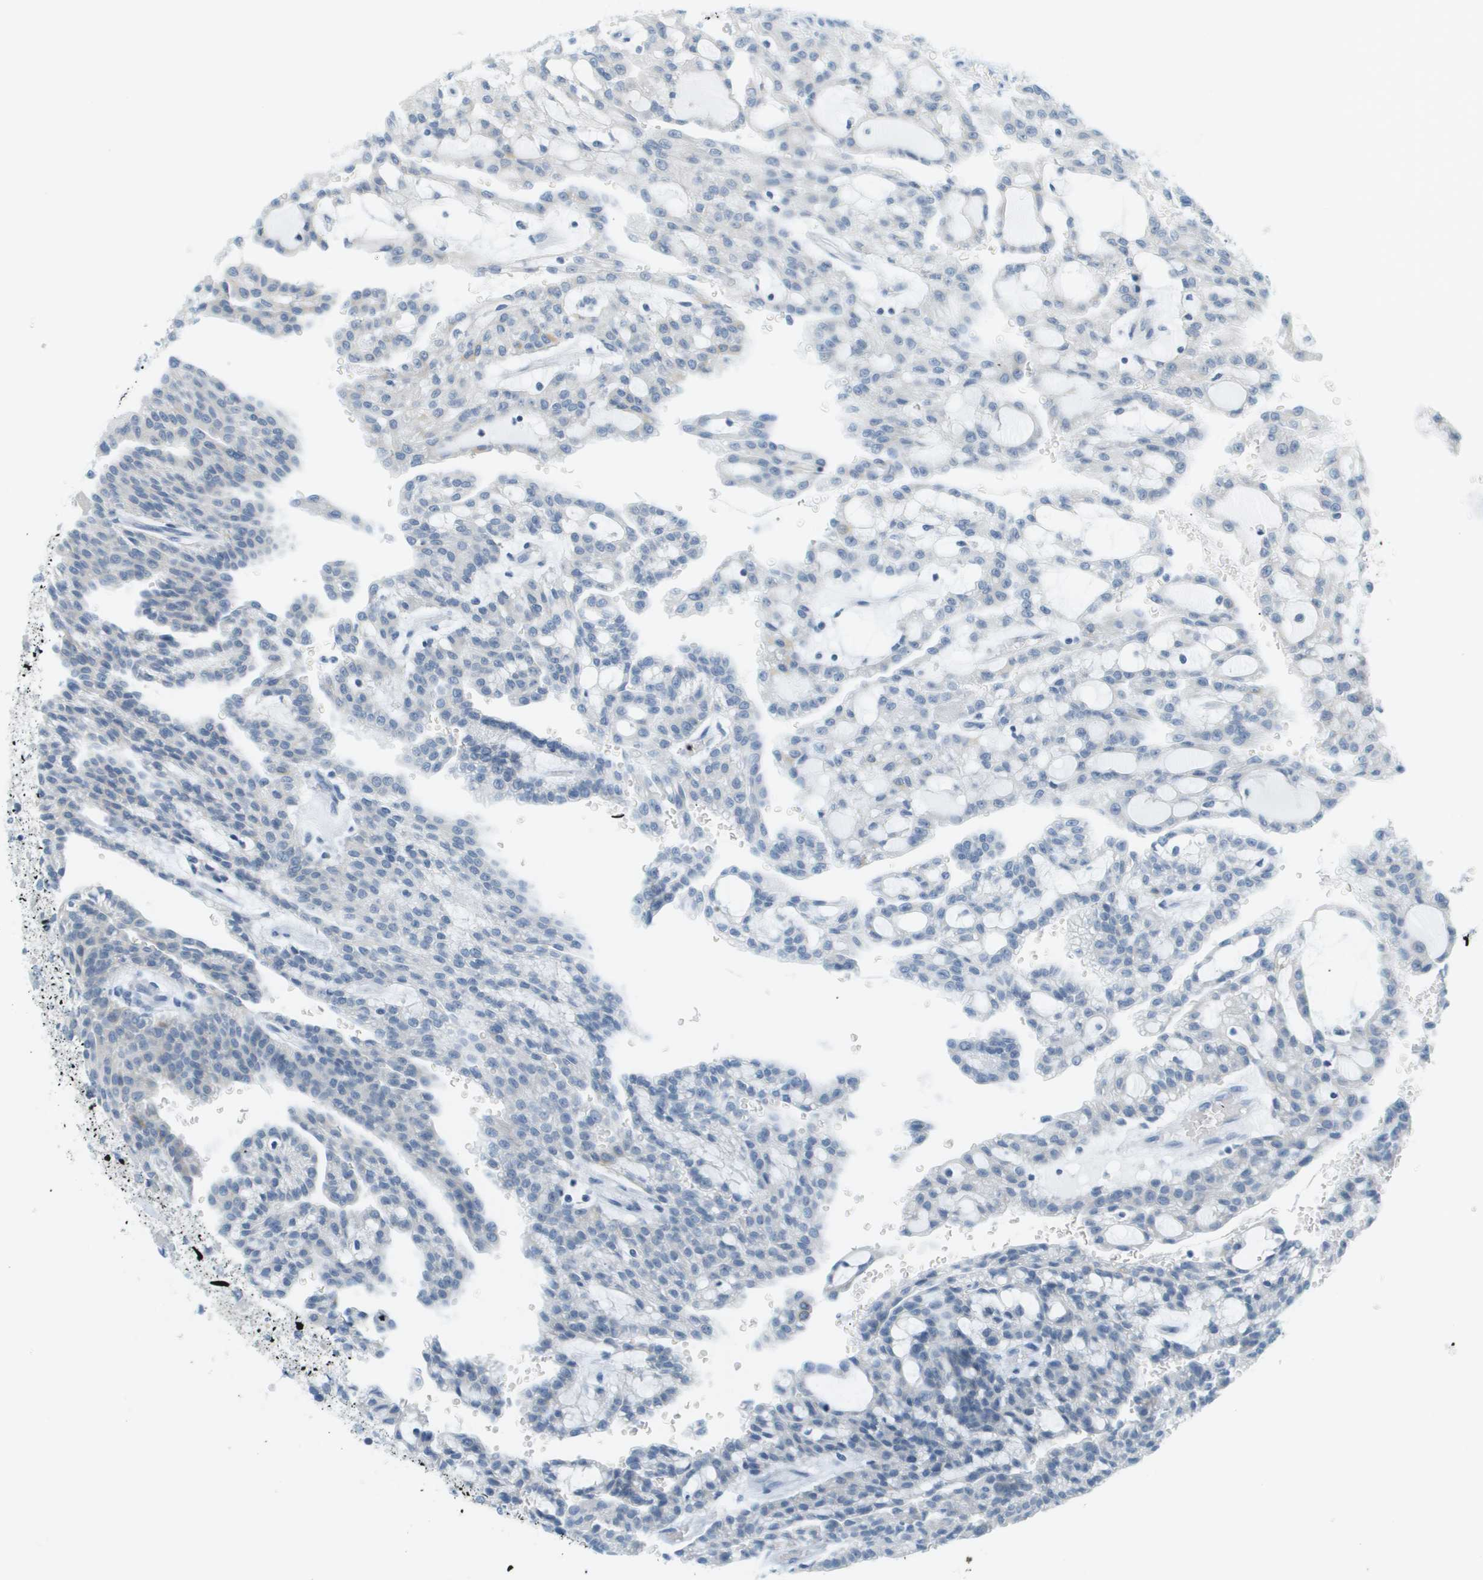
{"staining": {"intensity": "negative", "quantity": "none", "location": "none"}, "tissue": "renal cancer", "cell_type": "Tumor cells", "image_type": "cancer", "snomed": [{"axis": "morphology", "description": "Adenocarcinoma, NOS"}, {"axis": "topography", "description": "Kidney"}], "caption": "Tumor cells are negative for protein expression in human renal cancer.", "gene": "SMYD5", "patient": {"sex": "male", "age": 63}}